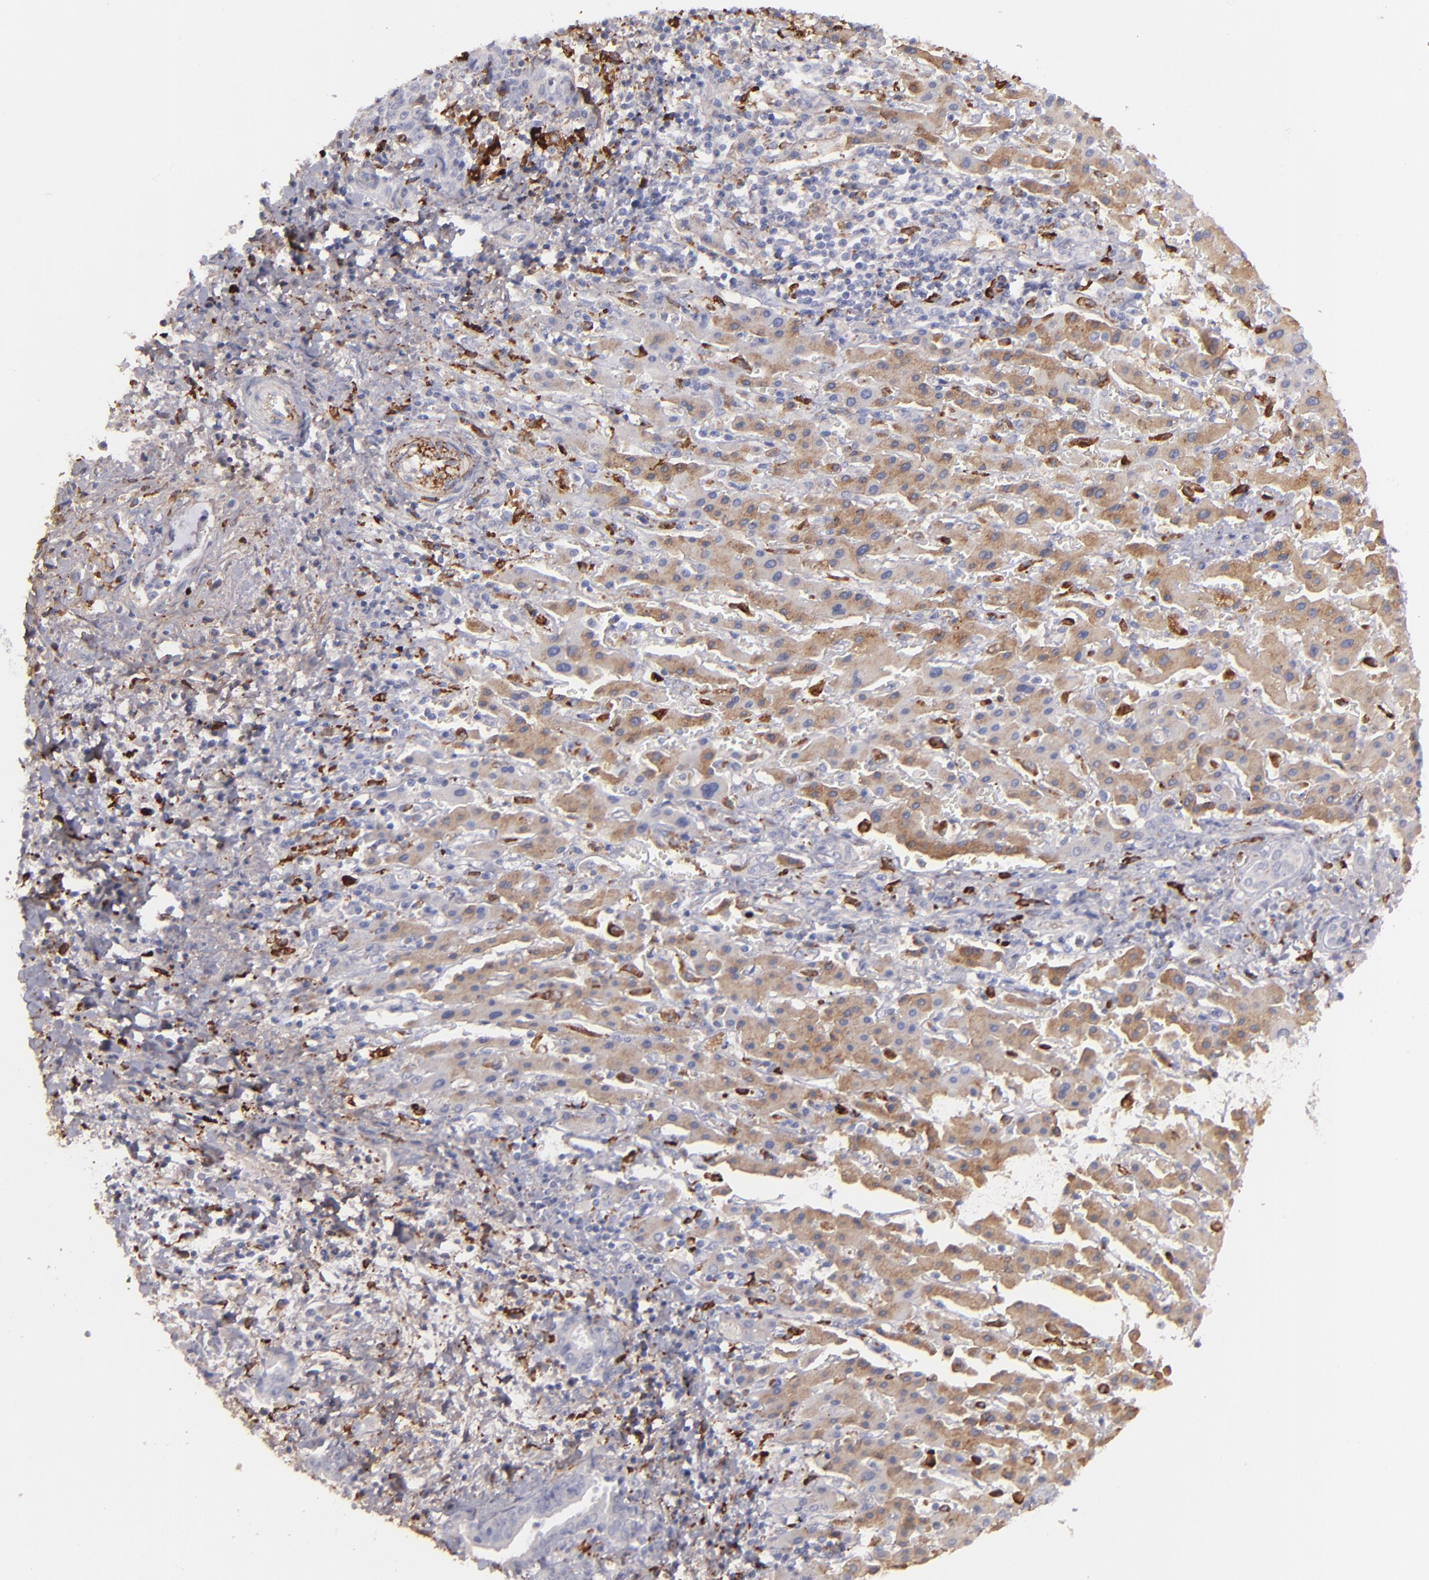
{"staining": {"intensity": "weak", "quantity": "<25%", "location": "cytoplasmic/membranous"}, "tissue": "liver cancer", "cell_type": "Tumor cells", "image_type": "cancer", "snomed": [{"axis": "morphology", "description": "Cholangiocarcinoma"}, {"axis": "topography", "description": "Liver"}], "caption": "This image is of liver cancer stained with IHC to label a protein in brown with the nuclei are counter-stained blue. There is no expression in tumor cells.", "gene": "C1QA", "patient": {"sex": "male", "age": 57}}